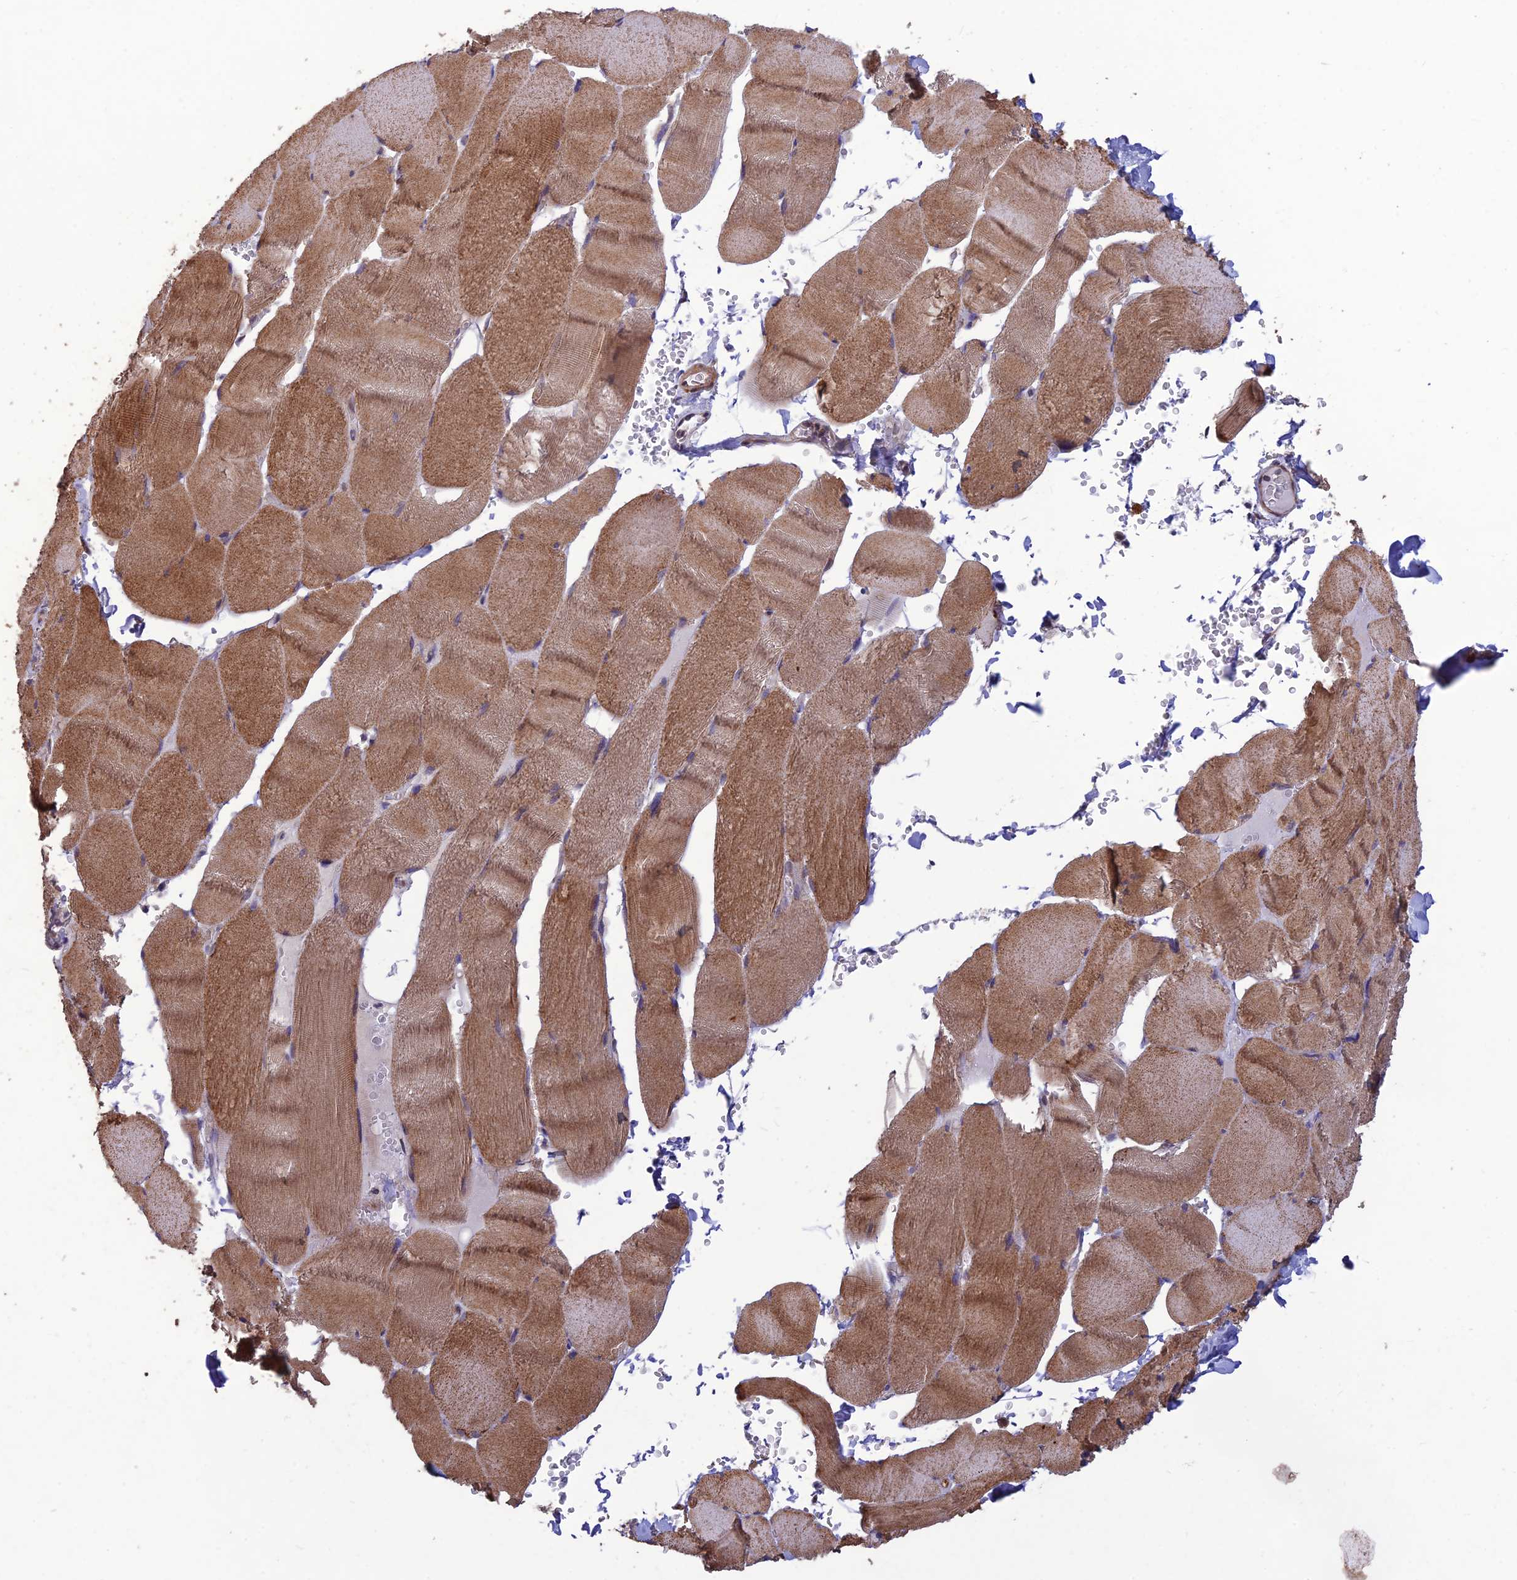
{"staining": {"intensity": "moderate", "quantity": ">75%", "location": "cytoplasmic/membranous"}, "tissue": "skeletal muscle", "cell_type": "Myocytes", "image_type": "normal", "snomed": [{"axis": "morphology", "description": "Normal tissue, NOS"}, {"axis": "topography", "description": "Skeletal muscle"}, {"axis": "topography", "description": "Head-Neck"}], "caption": "Approximately >75% of myocytes in normal skeletal muscle display moderate cytoplasmic/membranous protein staining as visualized by brown immunohistochemical staining.", "gene": "PAGR1", "patient": {"sex": "male", "age": 66}}